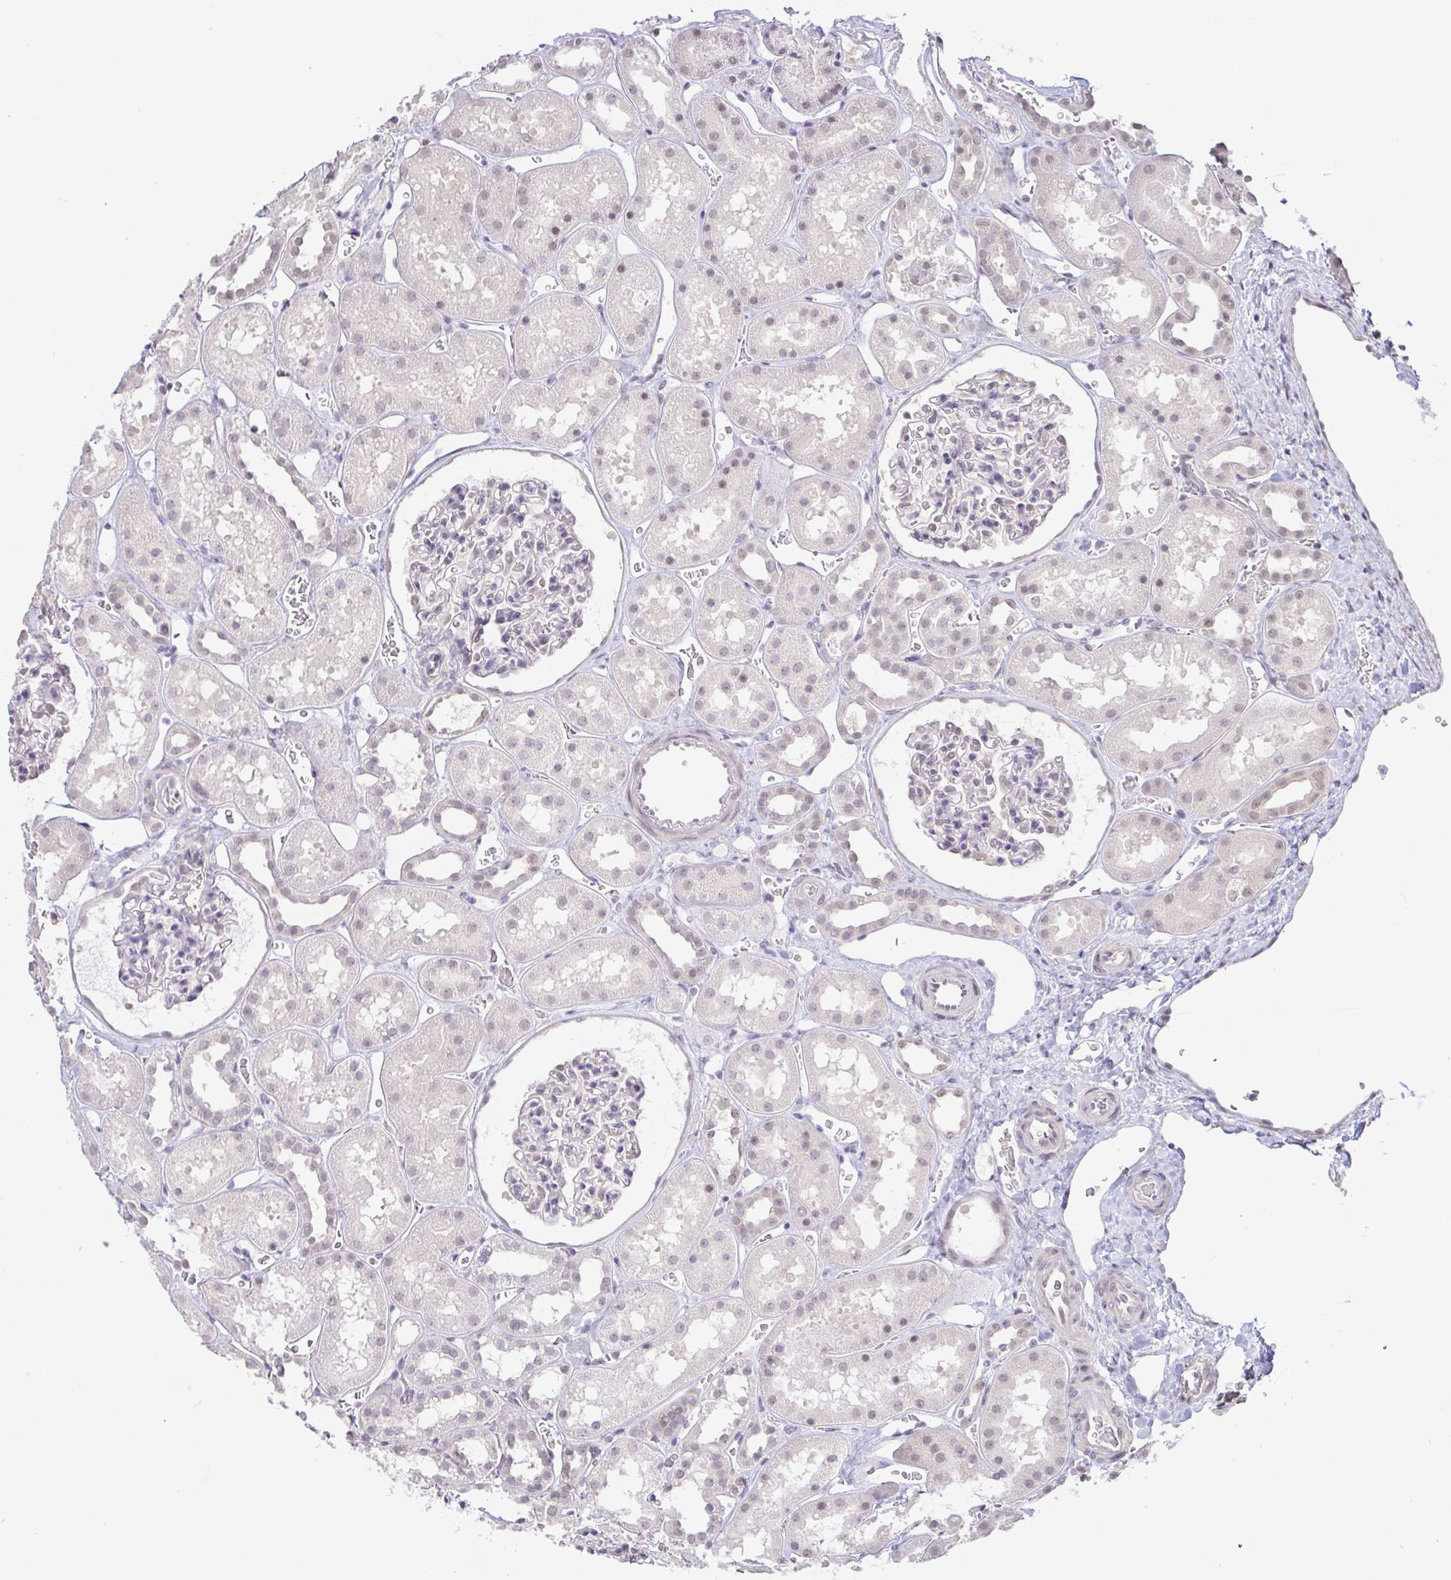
{"staining": {"intensity": "weak", "quantity": "<25%", "location": "nuclear"}, "tissue": "kidney", "cell_type": "Cells in glomeruli", "image_type": "normal", "snomed": [{"axis": "morphology", "description": "Normal tissue, NOS"}, {"axis": "topography", "description": "Kidney"}], "caption": "Benign kidney was stained to show a protein in brown. There is no significant staining in cells in glomeruli. (DAB immunohistochemistry (IHC) visualized using brightfield microscopy, high magnification).", "gene": "HYPK", "patient": {"sex": "female", "age": 41}}